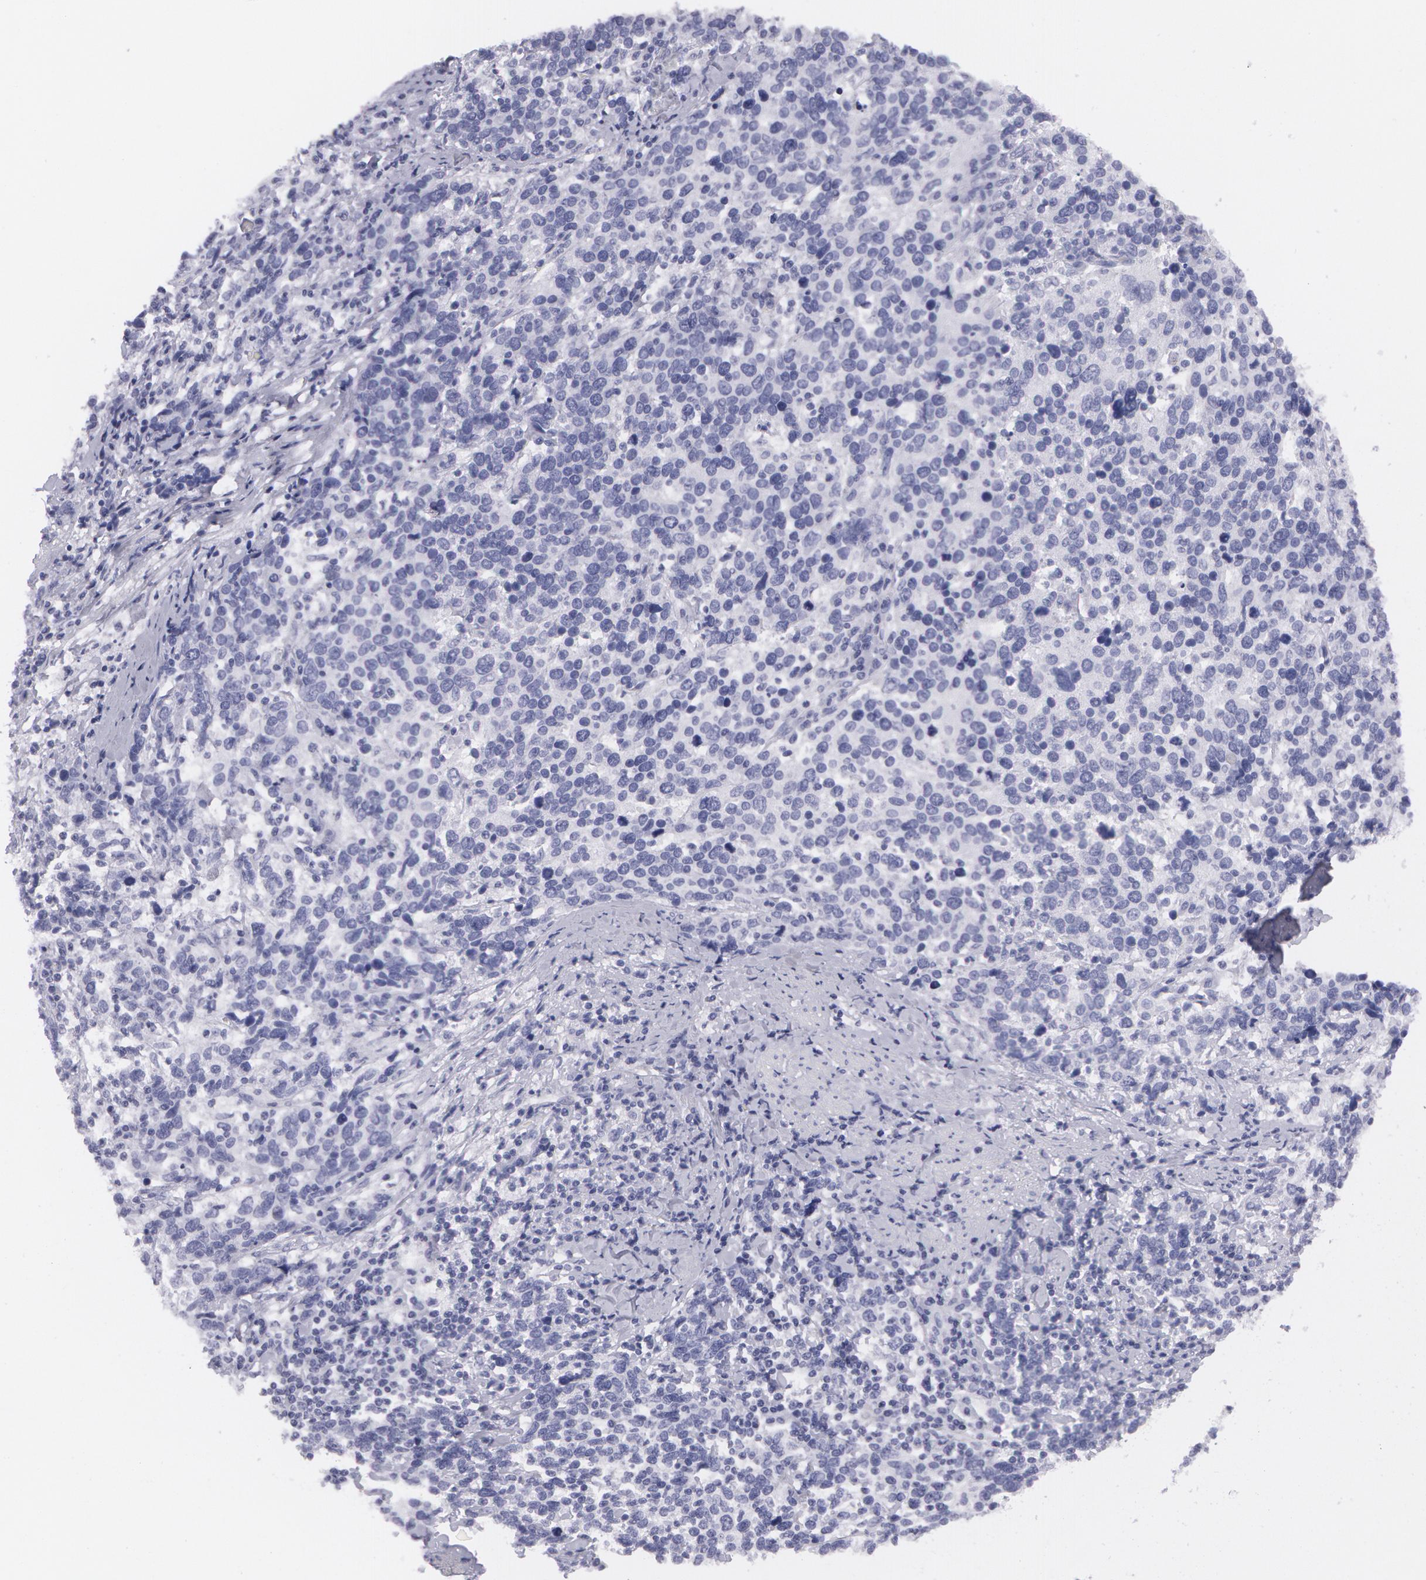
{"staining": {"intensity": "negative", "quantity": "none", "location": "none"}, "tissue": "cervical cancer", "cell_type": "Tumor cells", "image_type": "cancer", "snomed": [{"axis": "morphology", "description": "Squamous cell carcinoma, NOS"}, {"axis": "topography", "description": "Cervix"}], "caption": "Immunohistochemical staining of cervical cancer exhibits no significant expression in tumor cells.", "gene": "AMACR", "patient": {"sex": "female", "age": 41}}